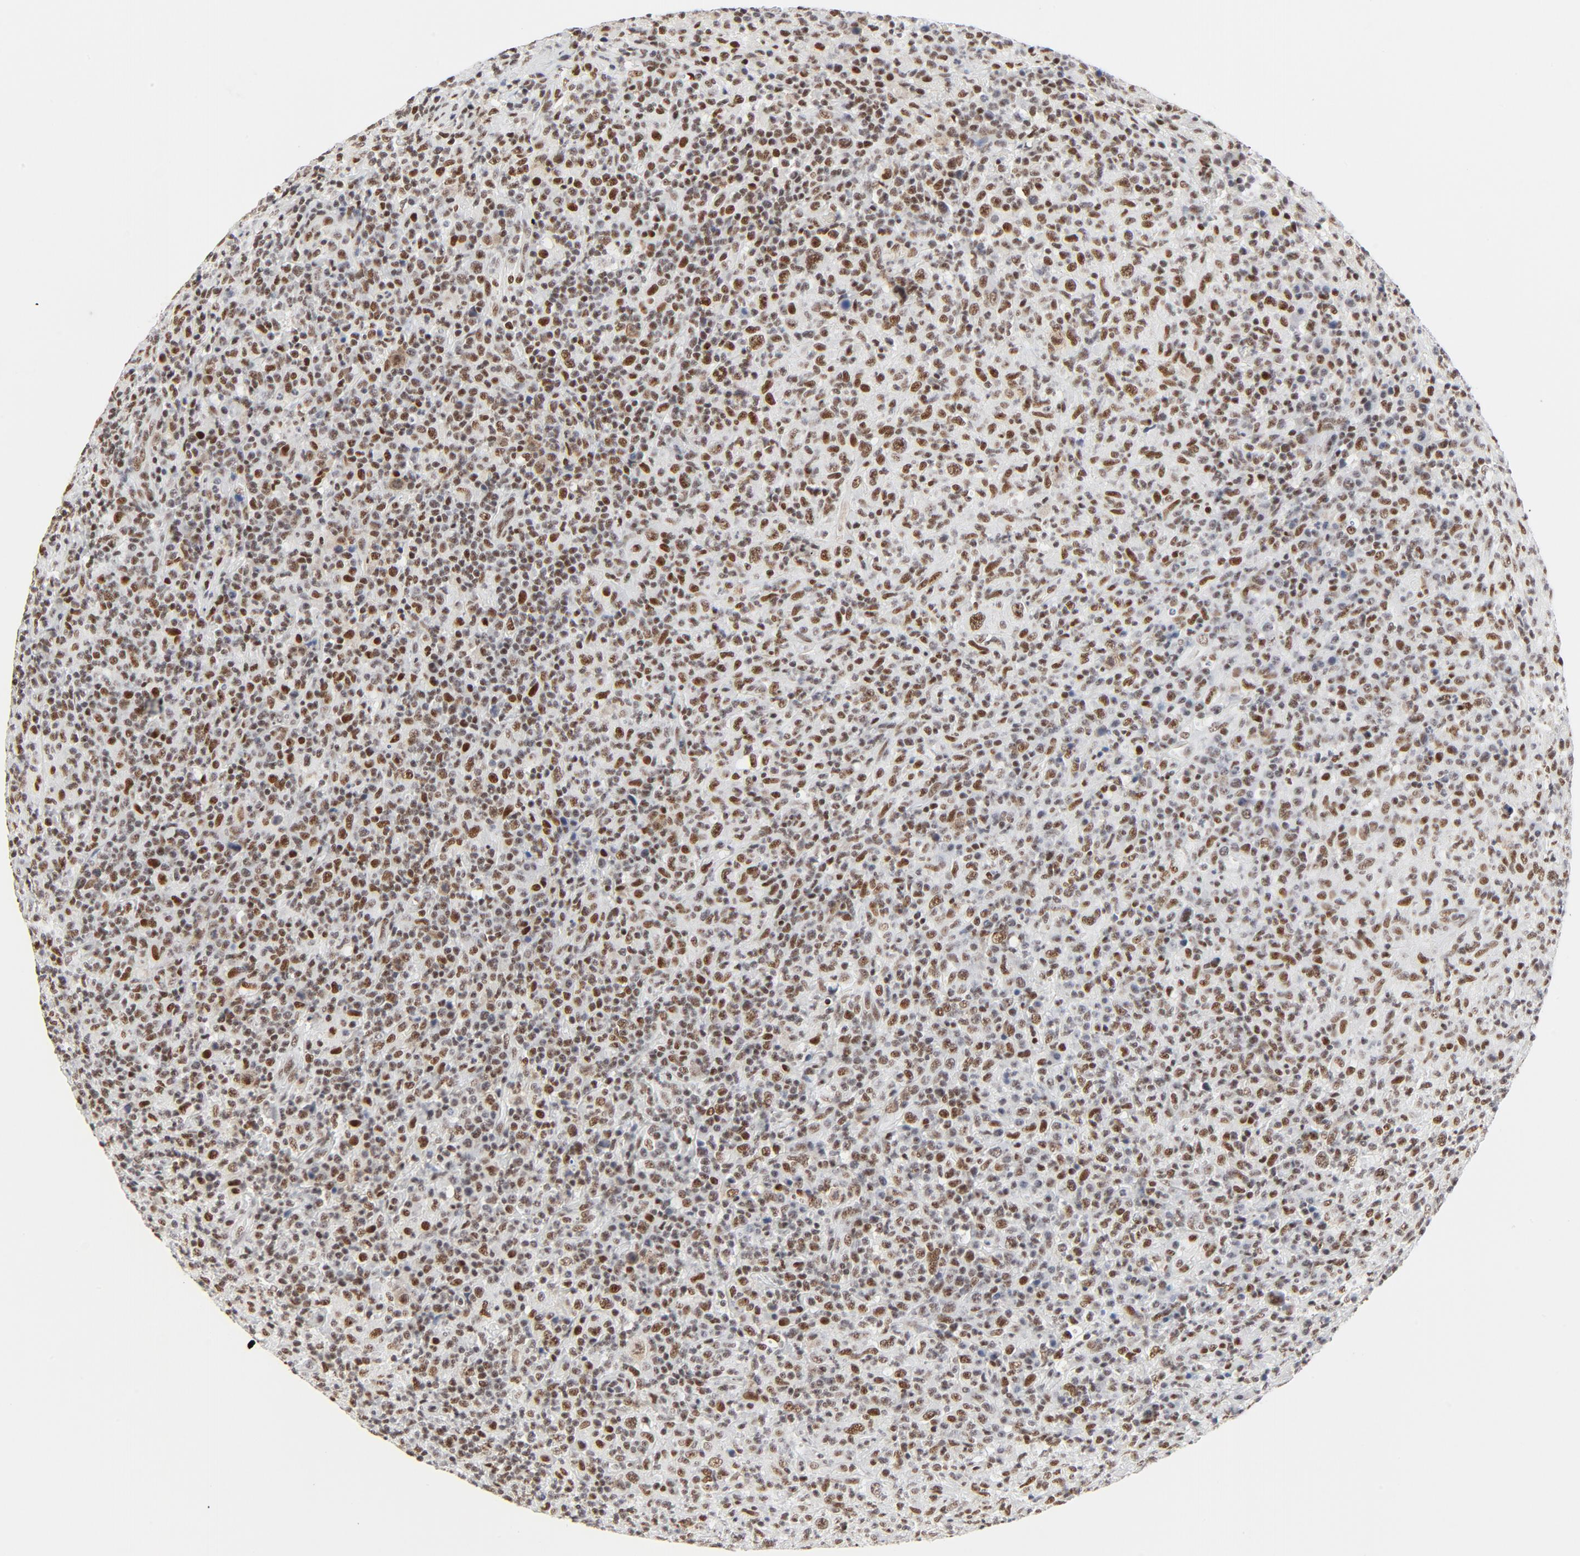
{"staining": {"intensity": "moderate", "quantity": "25%-75%", "location": "nuclear"}, "tissue": "lymphoma", "cell_type": "Tumor cells", "image_type": "cancer", "snomed": [{"axis": "morphology", "description": "Hodgkin's disease, NOS"}, {"axis": "topography", "description": "Lymph node"}], "caption": "Immunohistochemistry staining of Hodgkin's disease, which reveals medium levels of moderate nuclear staining in approximately 25%-75% of tumor cells indicating moderate nuclear protein positivity. The staining was performed using DAB (brown) for protein detection and nuclei were counterstained in hematoxylin (blue).", "gene": "GTF2H1", "patient": {"sex": "male", "age": 65}}